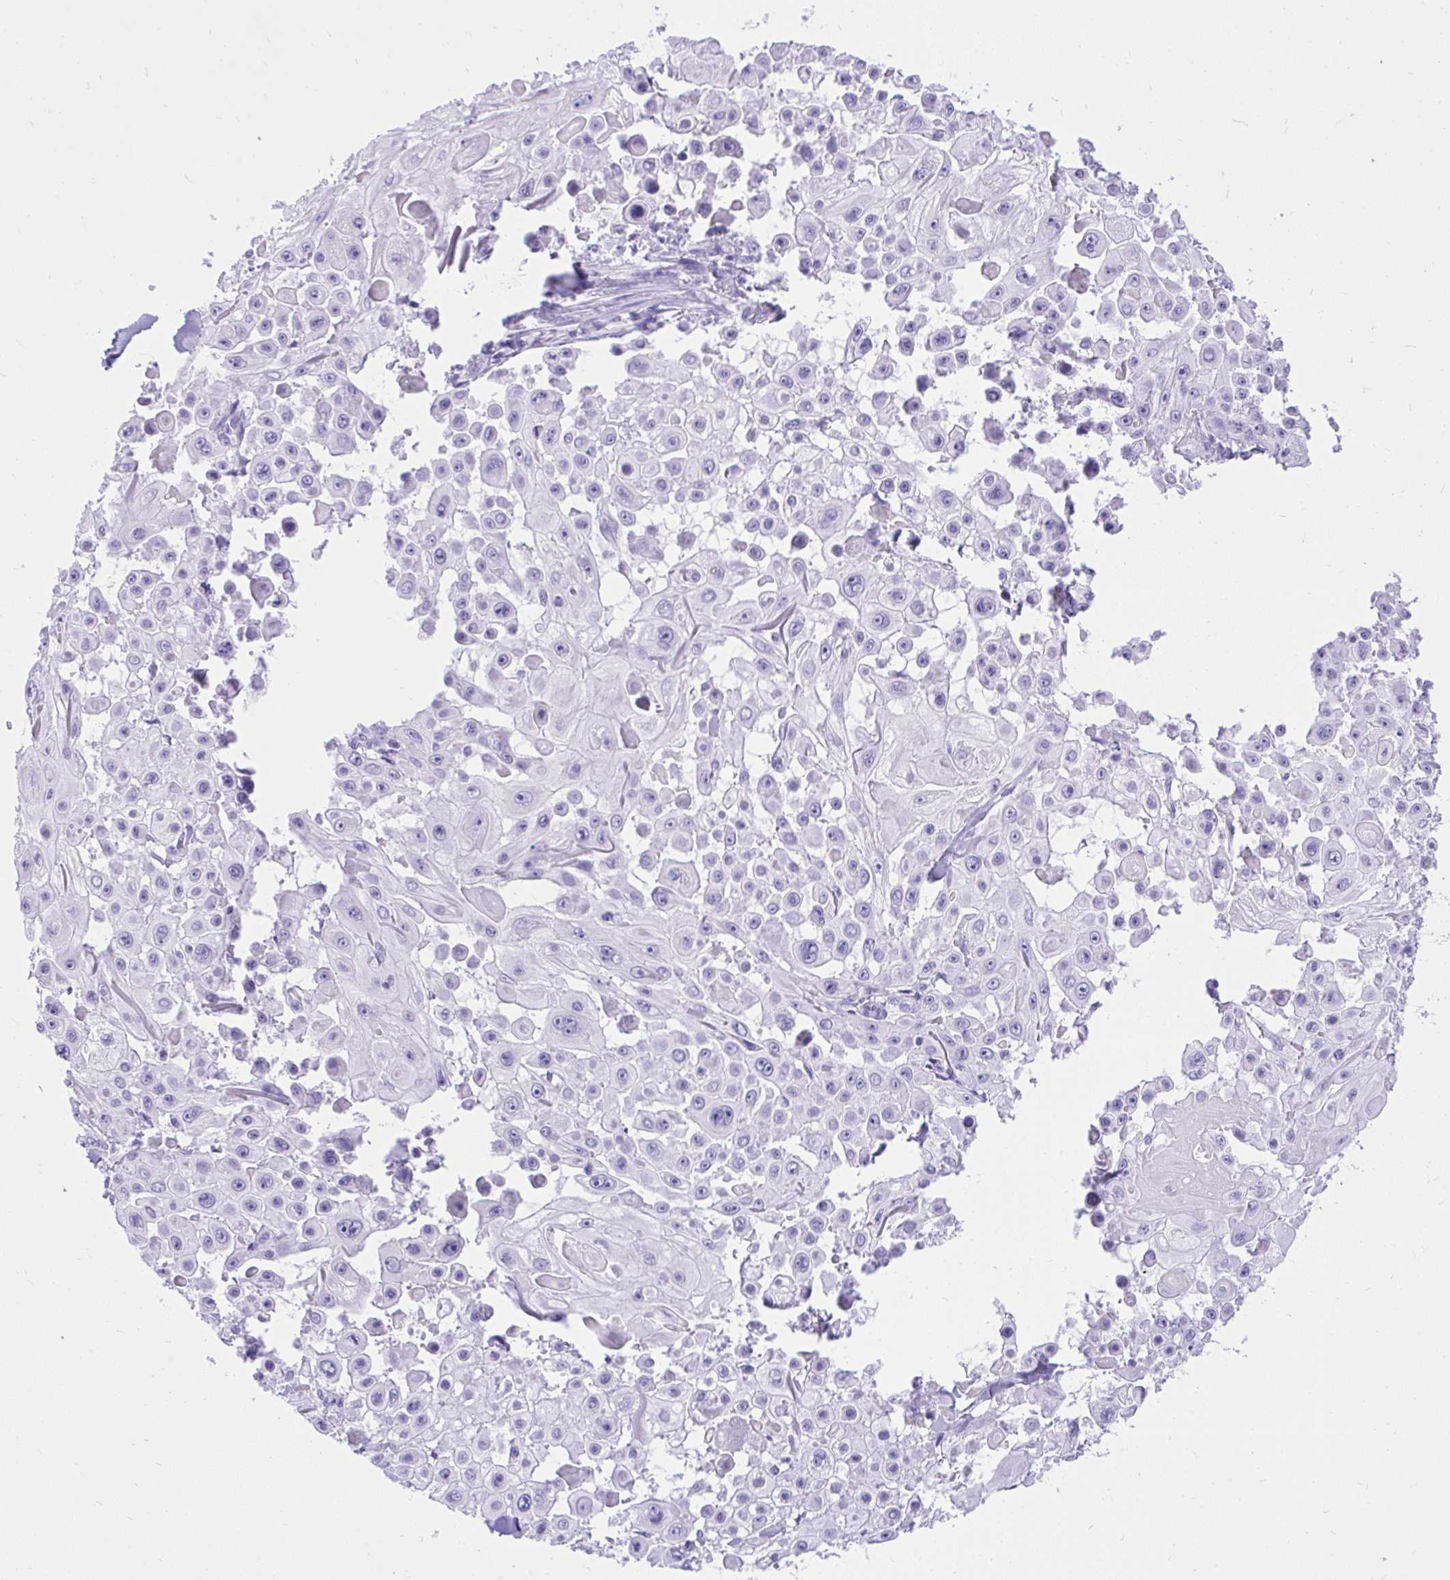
{"staining": {"intensity": "negative", "quantity": "none", "location": "none"}, "tissue": "skin cancer", "cell_type": "Tumor cells", "image_type": "cancer", "snomed": [{"axis": "morphology", "description": "Squamous cell carcinoma, NOS"}, {"axis": "topography", "description": "Skin"}], "caption": "This is a histopathology image of IHC staining of squamous cell carcinoma (skin), which shows no expression in tumor cells.", "gene": "KCNN4", "patient": {"sex": "male", "age": 91}}